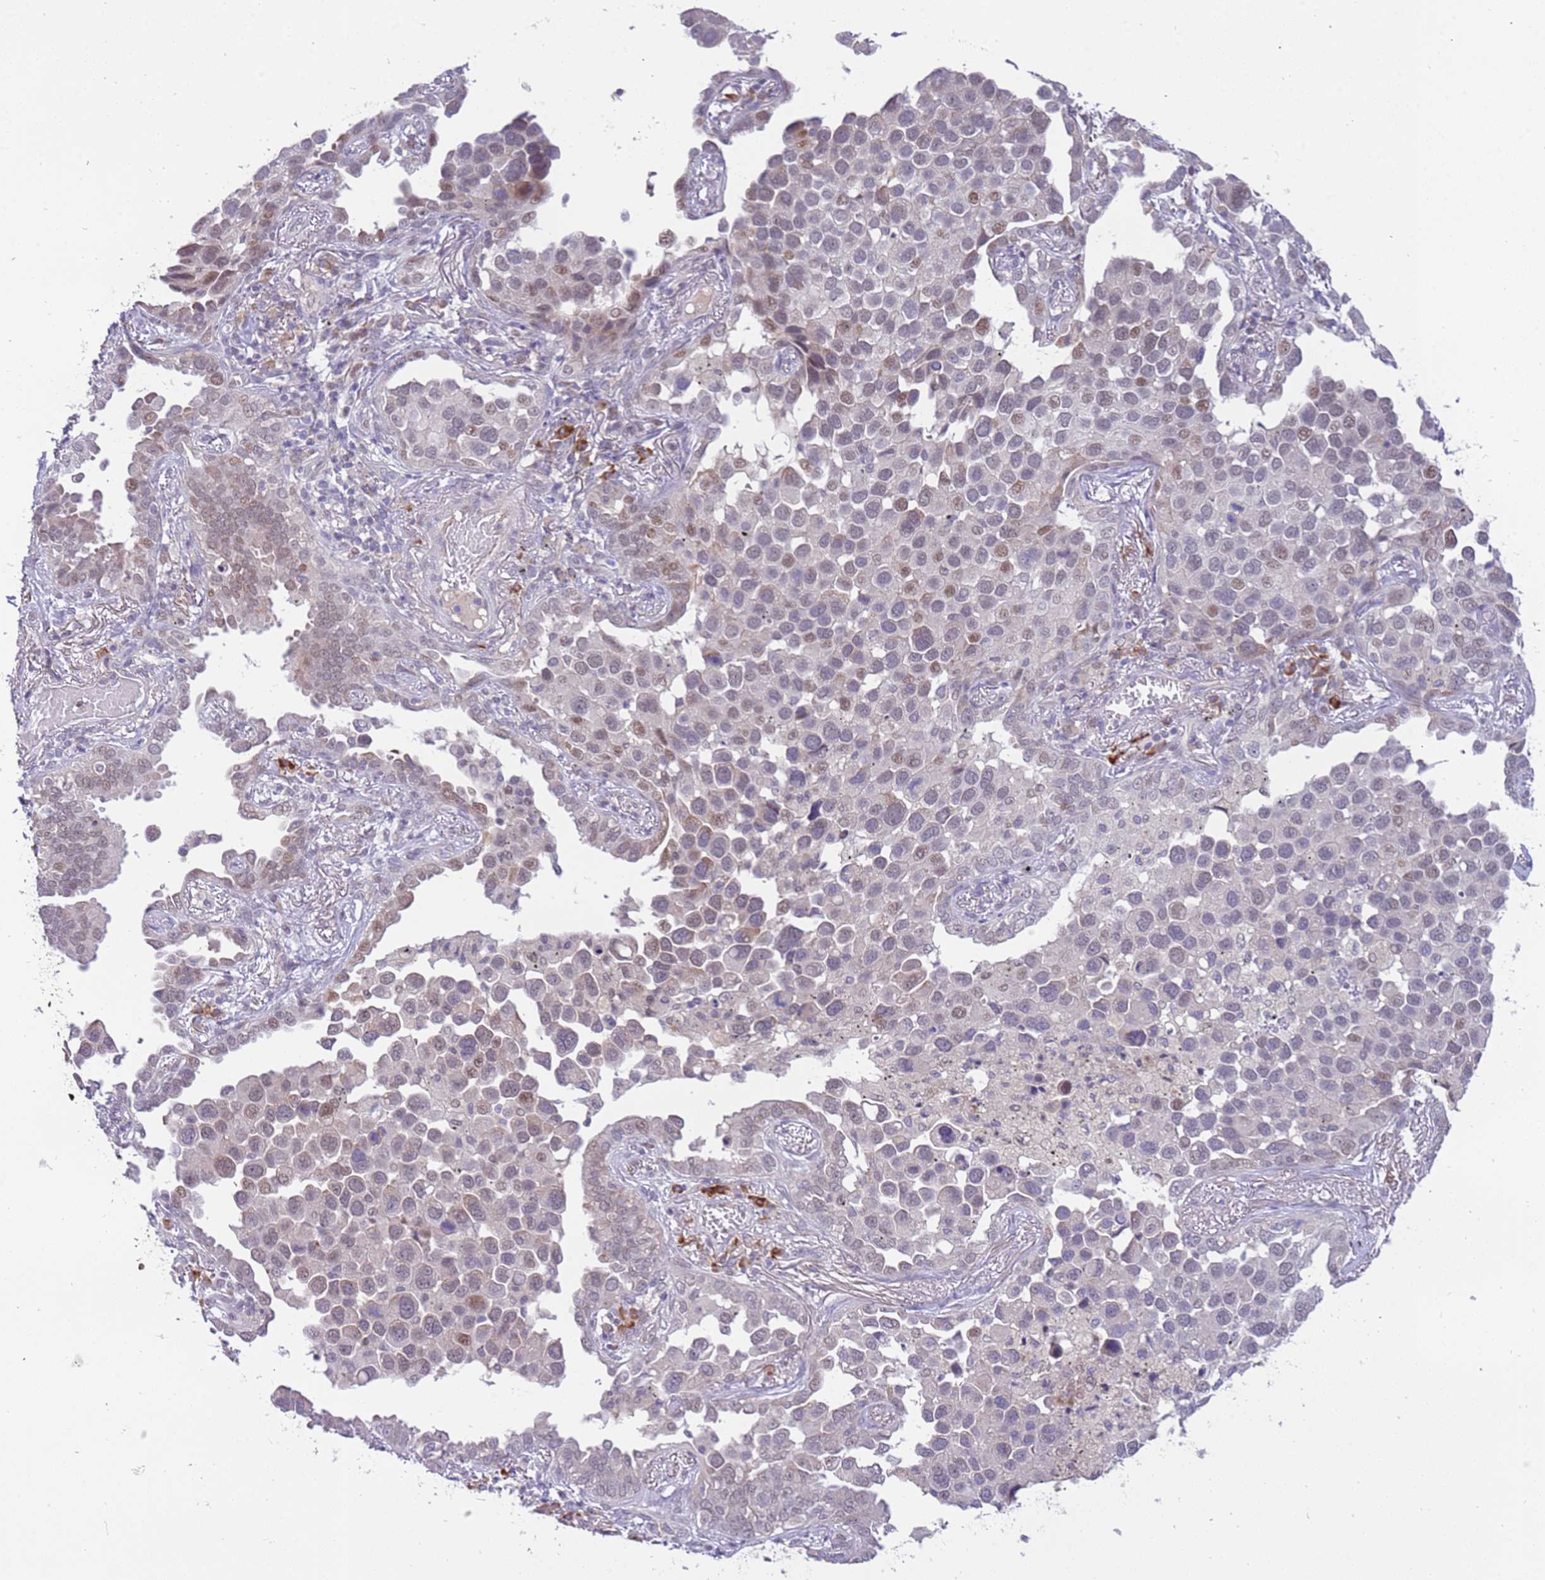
{"staining": {"intensity": "weak", "quantity": "<25%", "location": "nuclear"}, "tissue": "lung cancer", "cell_type": "Tumor cells", "image_type": "cancer", "snomed": [{"axis": "morphology", "description": "Adenocarcinoma, NOS"}, {"axis": "topography", "description": "Lung"}], "caption": "Immunohistochemistry of lung cancer (adenocarcinoma) demonstrates no staining in tumor cells.", "gene": "MAGEF1", "patient": {"sex": "male", "age": 67}}